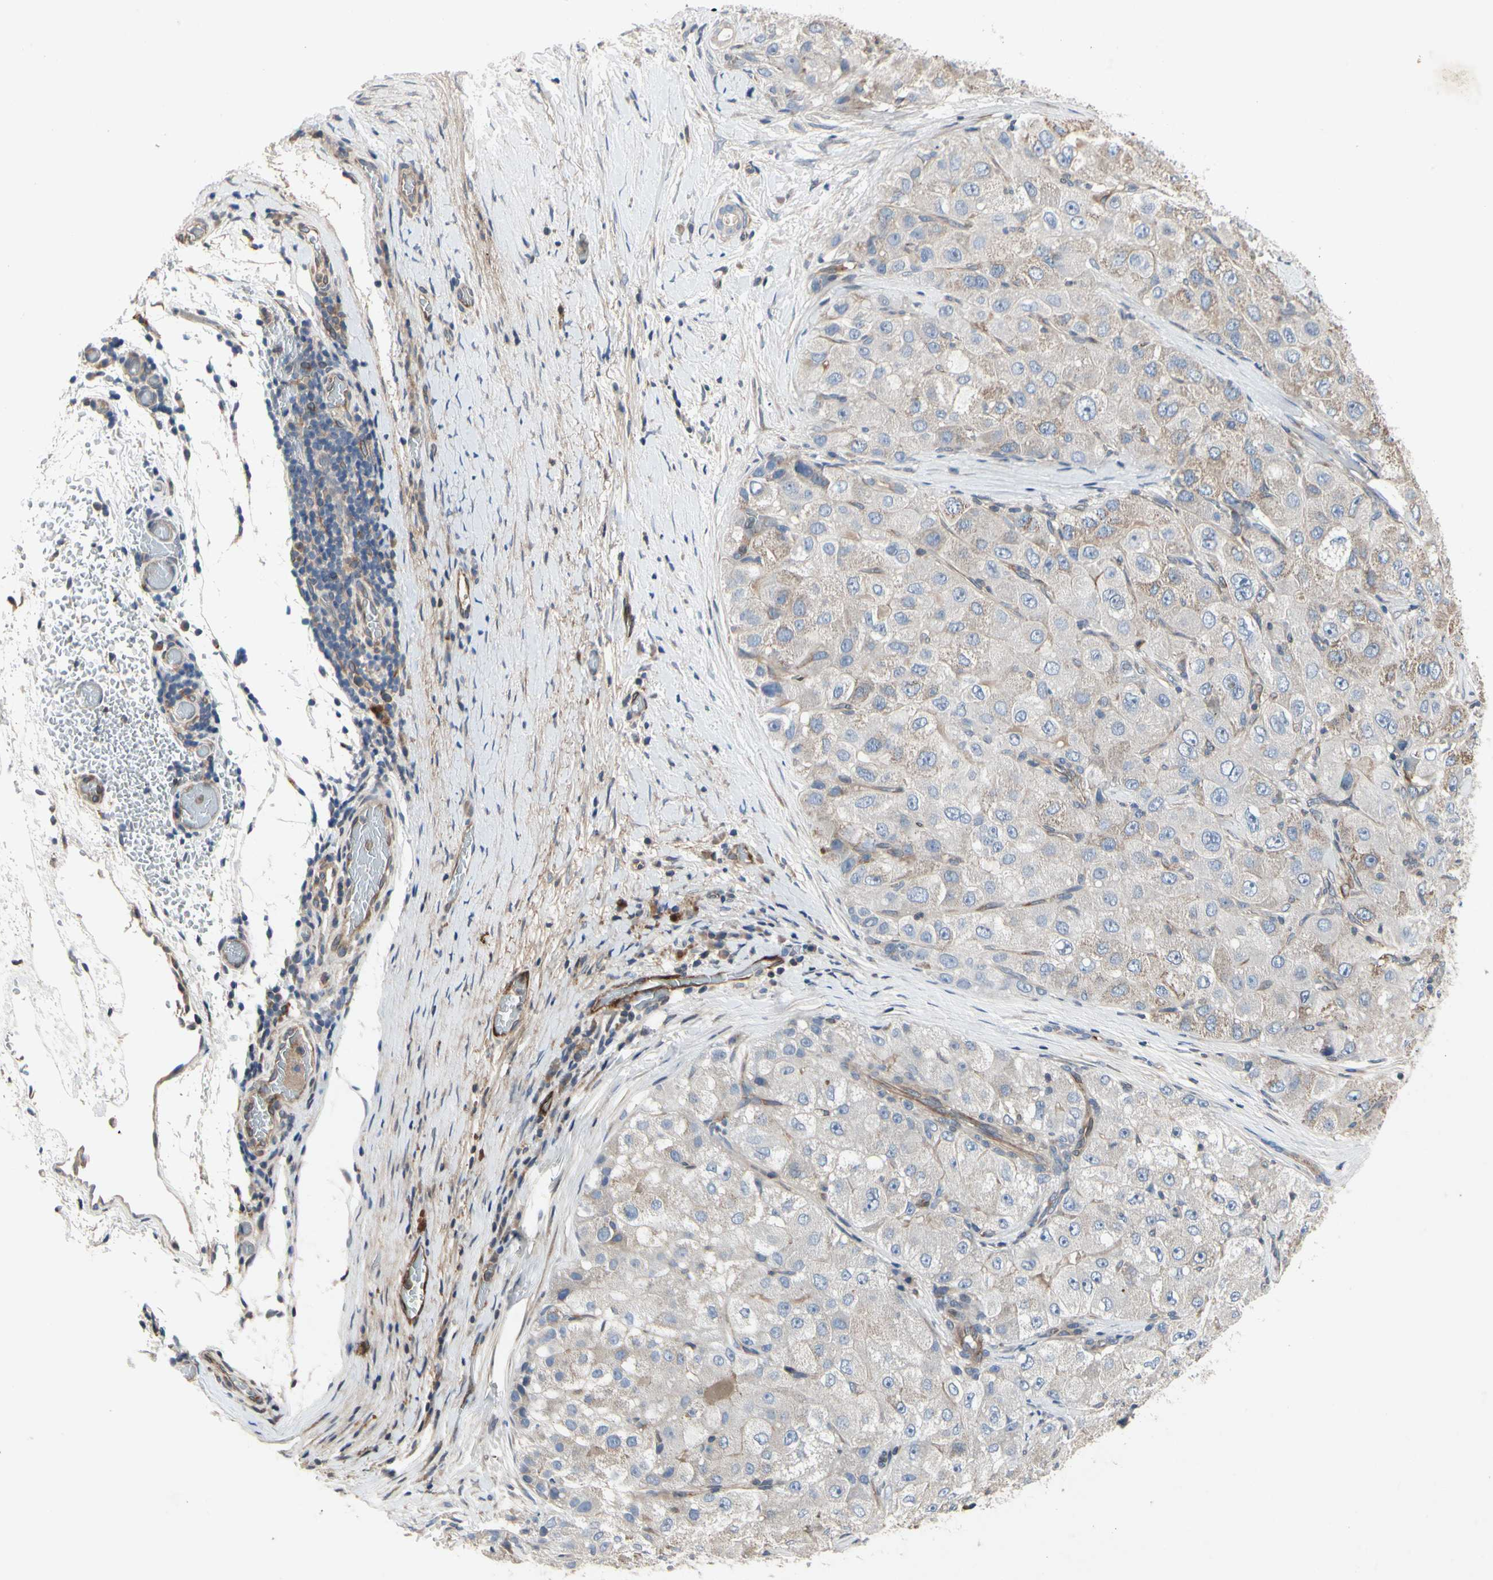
{"staining": {"intensity": "negative", "quantity": "none", "location": "none"}, "tissue": "liver cancer", "cell_type": "Tumor cells", "image_type": "cancer", "snomed": [{"axis": "morphology", "description": "Carcinoma, Hepatocellular, NOS"}, {"axis": "topography", "description": "Liver"}], "caption": "Tumor cells are negative for protein expression in human hepatocellular carcinoma (liver).", "gene": "CRTAC1", "patient": {"sex": "male", "age": 80}}